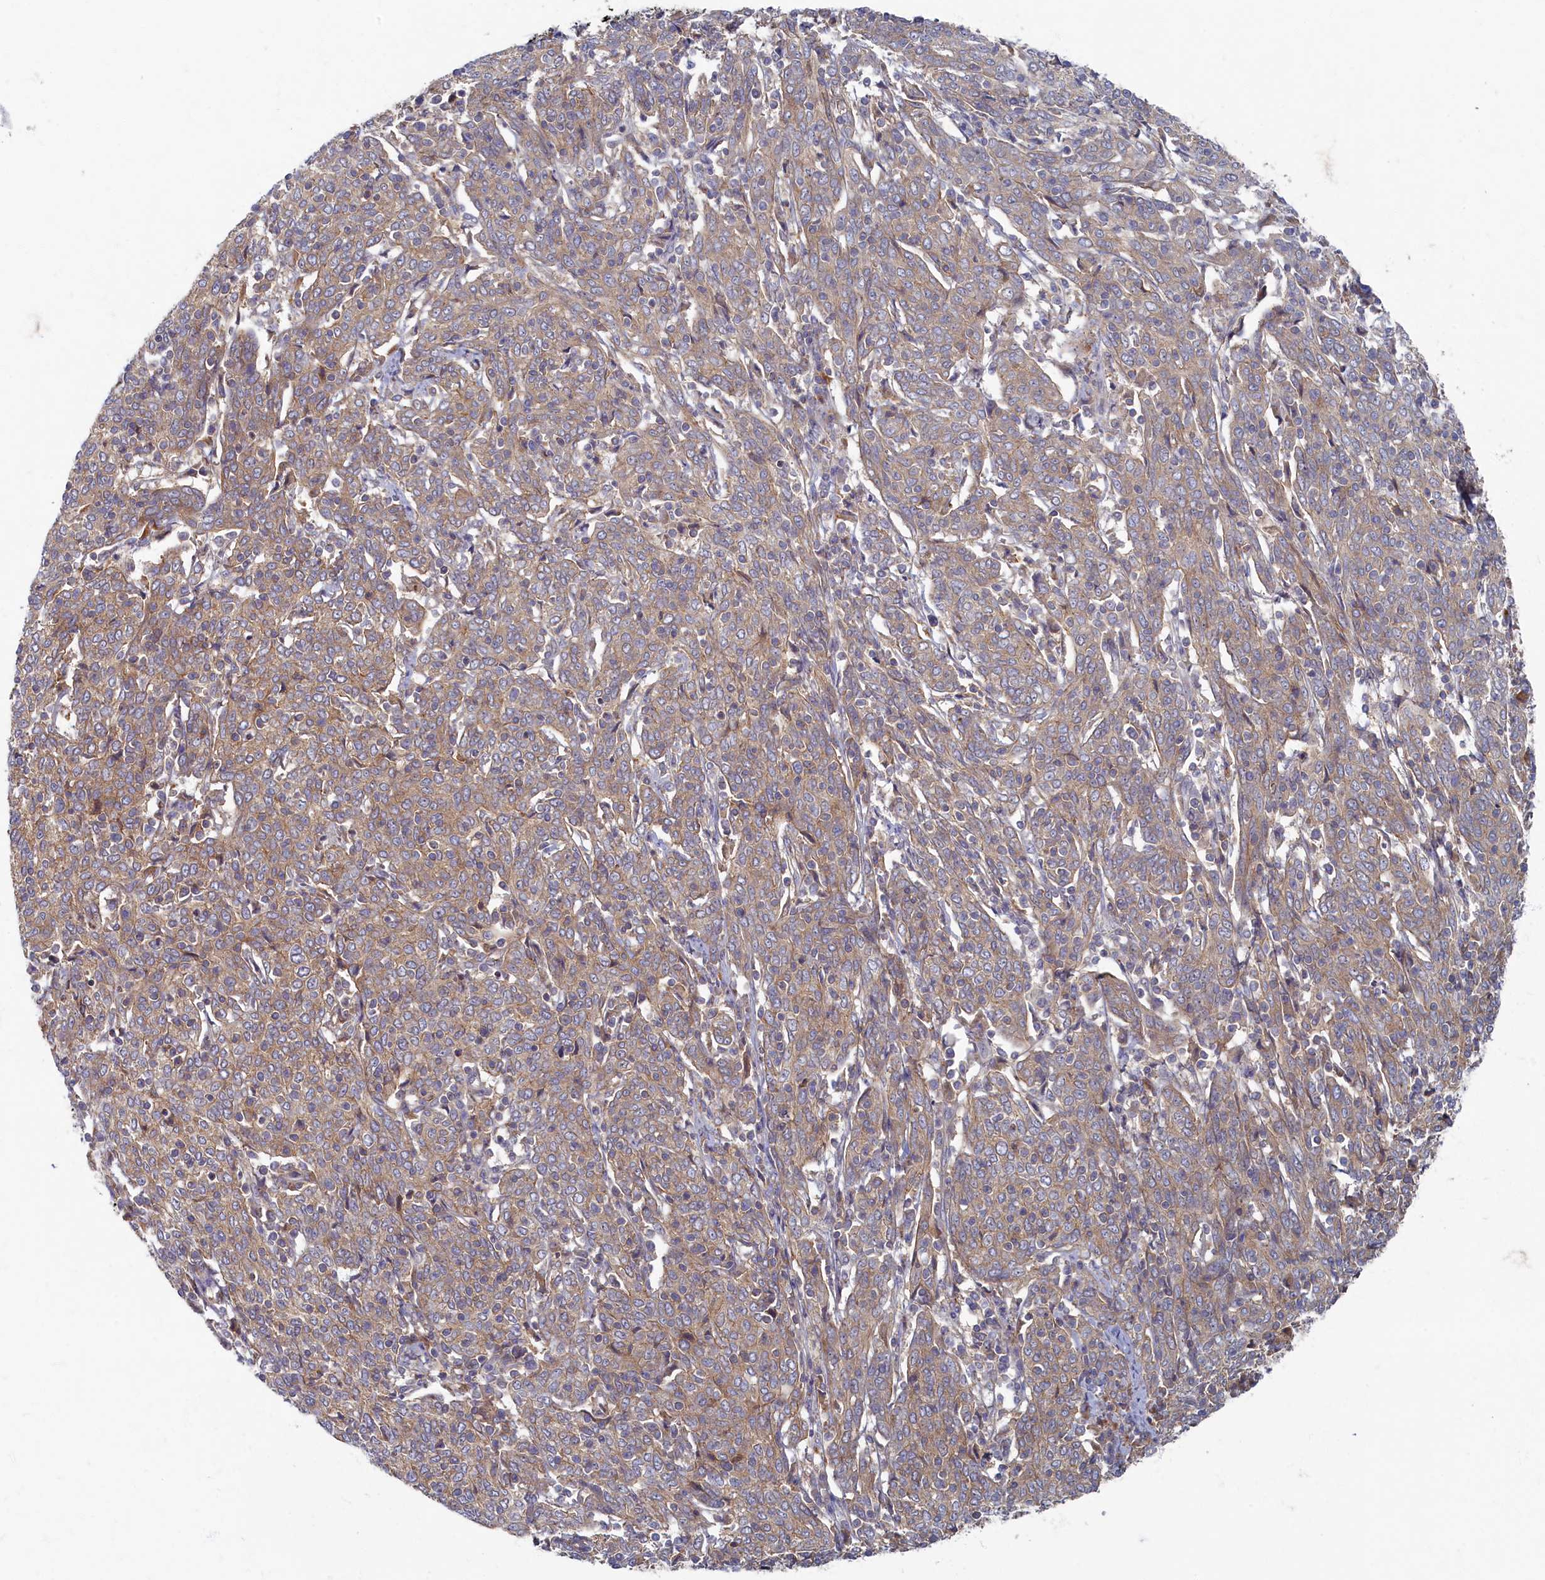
{"staining": {"intensity": "weak", "quantity": ">75%", "location": "cytoplasmic/membranous"}, "tissue": "cervical cancer", "cell_type": "Tumor cells", "image_type": "cancer", "snomed": [{"axis": "morphology", "description": "Squamous cell carcinoma, NOS"}, {"axis": "topography", "description": "Cervix"}], "caption": "About >75% of tumor cells in human cervical squamous cell carcinoma reveal weak cytoplasmic/membranous protein positivity as visualized by brown immunohistochemical staining.", "gene": "PSMG2", "patient": {"sex": "female", "age": 67}}